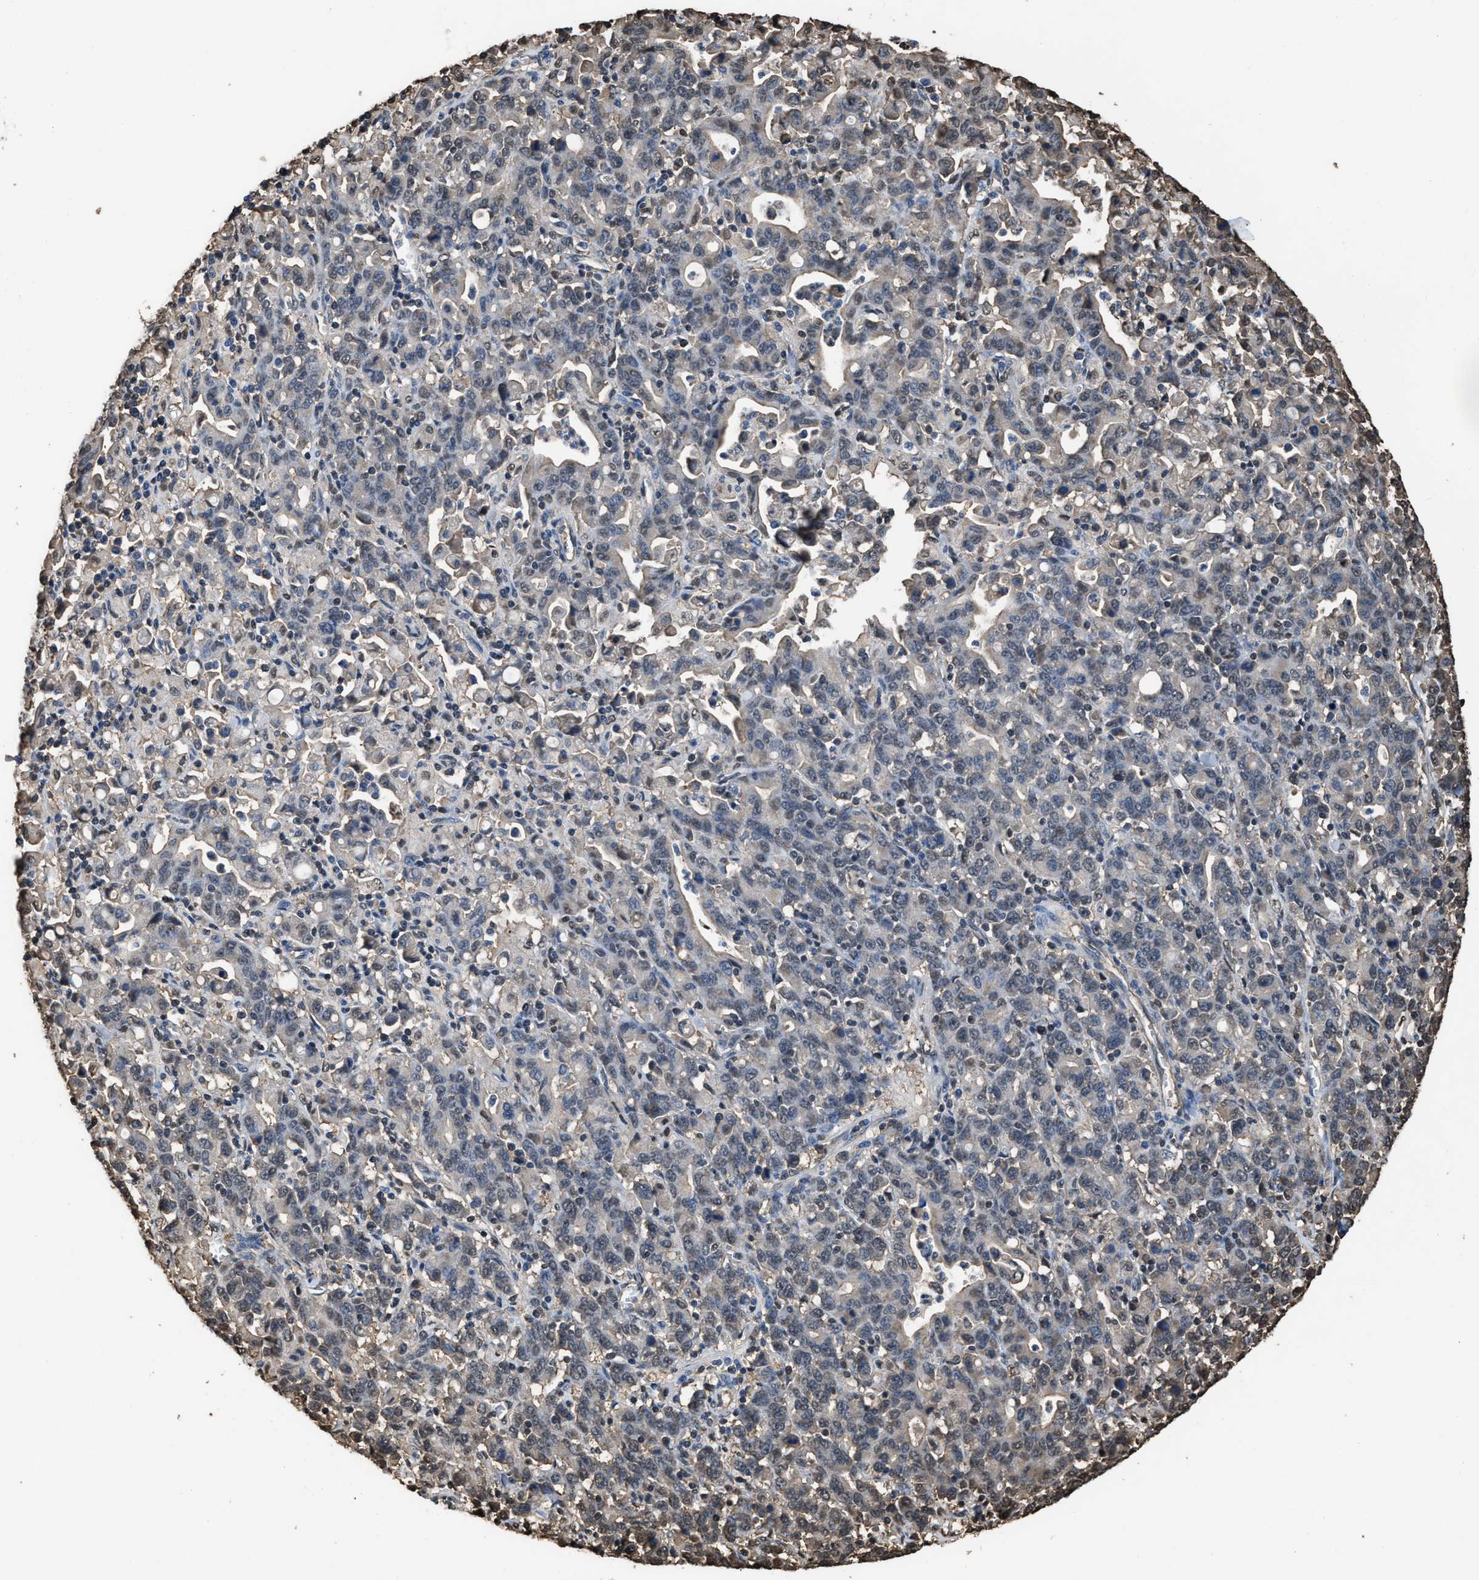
{"staining": {"intensity": "negative", "quantity": "none", "location": "none"}, "tissue": "stomach cancer", "cell_type": "Tumor cells", "image_type": "cancer", "snomed": [{"axis": "morphology", "description": "Adenocarcinoma, NOS"}, {"axis": "topography", "description": "Stomach, upper"}], "caption": "Protein analysis of stomach cancer demonstrates no significant positivity in tumor cells. Brightfield microscopy of immunohistochemistry (IHC) stained with DAB (brown) and hematoxylin (blue), captured at high magnification.", "gene": "FNTA", "patient": {"sex": "male", "age": 69}}